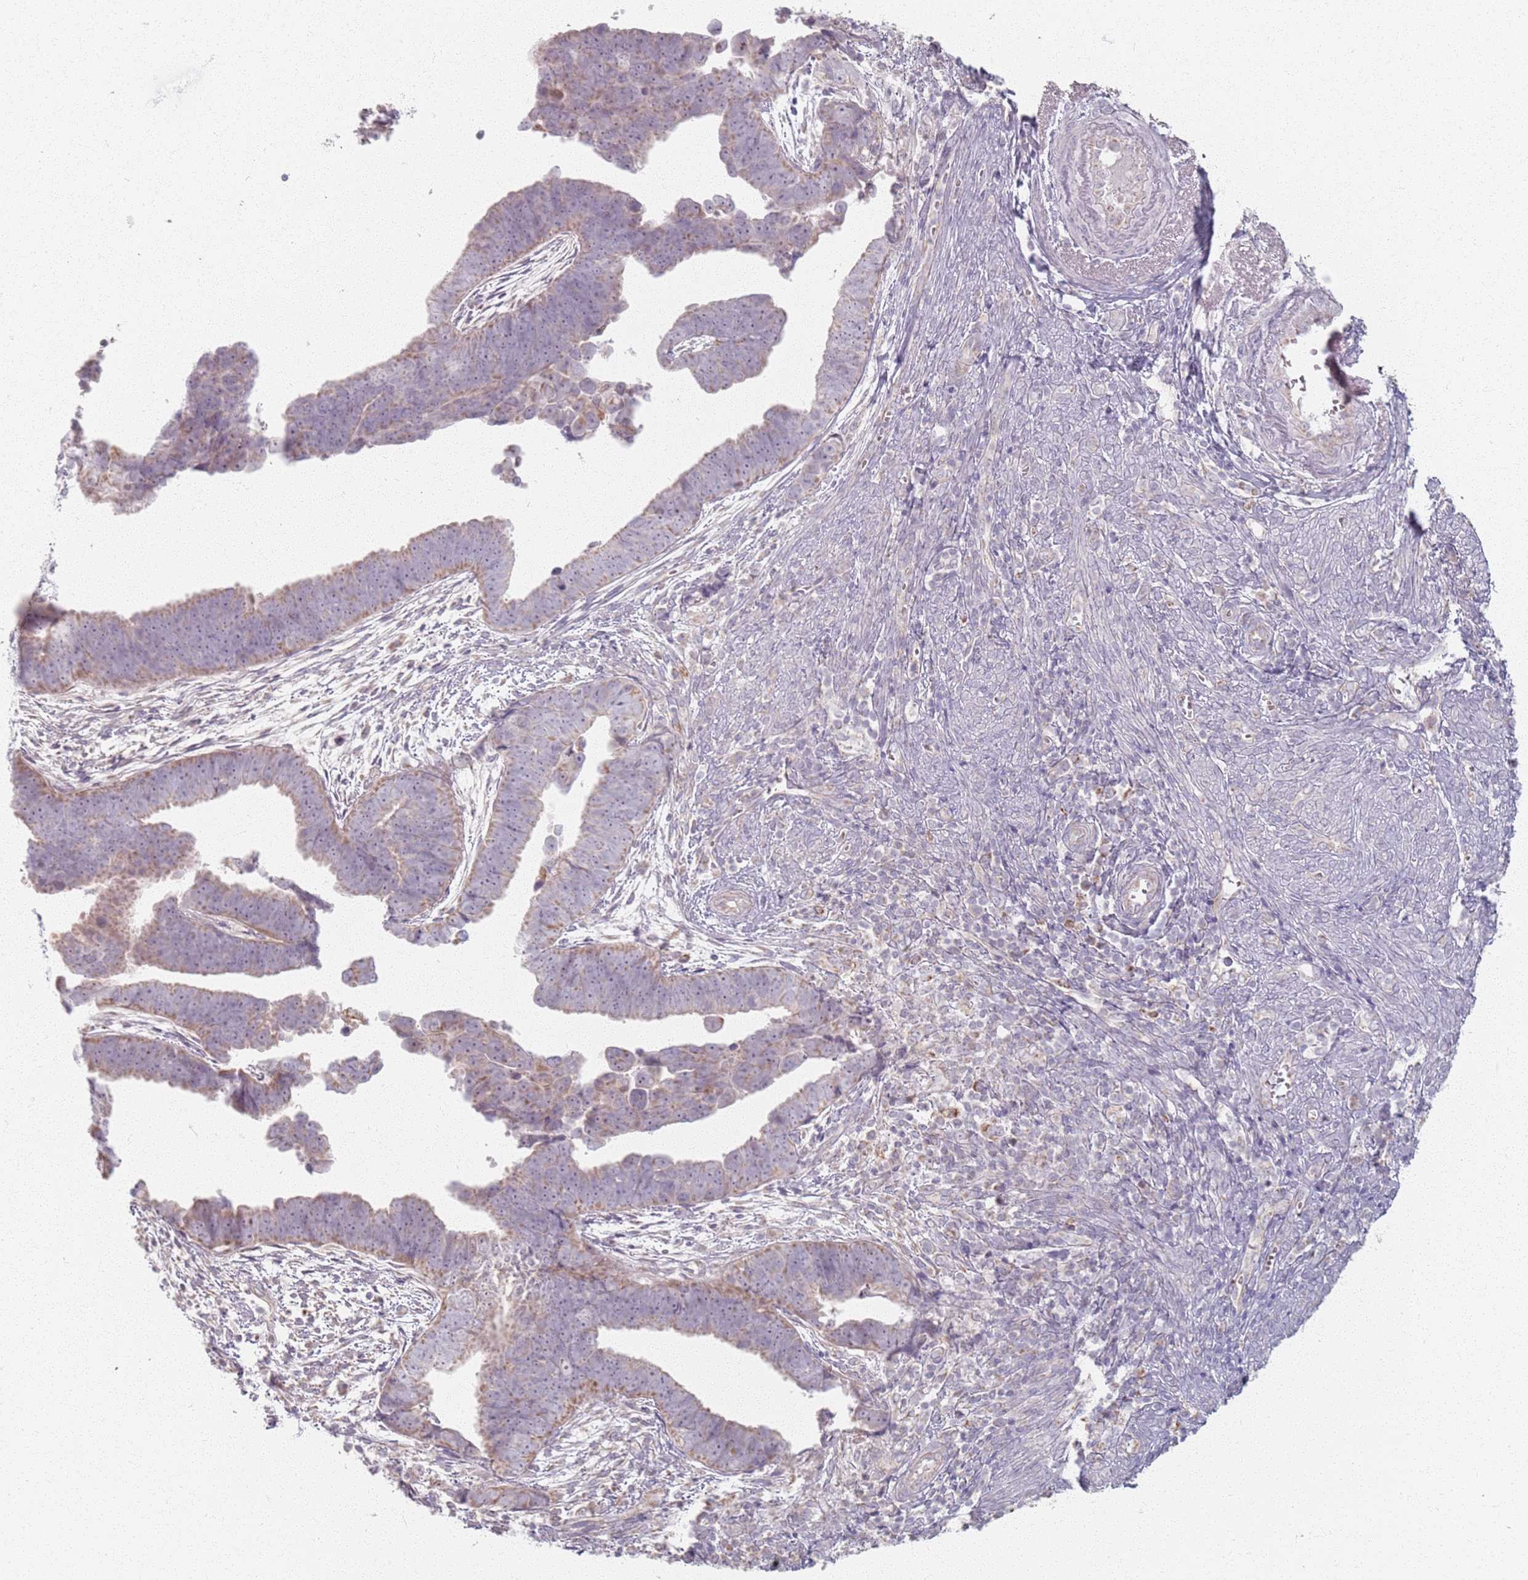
{"staining": {"intensity": "weak", "quantity": "<25%", "location": "cytoplasmic/membranous"}, "tissue": "endometrial cancer", "cell_type": "Tumor cells", "image_type": "cancer", "snomed": [{"axis": "morphology", "description": "Adenocarcinoma, NOS"}, {"axis": "topography", "description": "Endometrium"}], "caption": "Immunohistochemistry of human endometrial cancer (adenocarcinoma) demonstrates no staining in tumor cells.", "gene": "PKD2L2", "patient": {"sex": "female", "age": 75}}